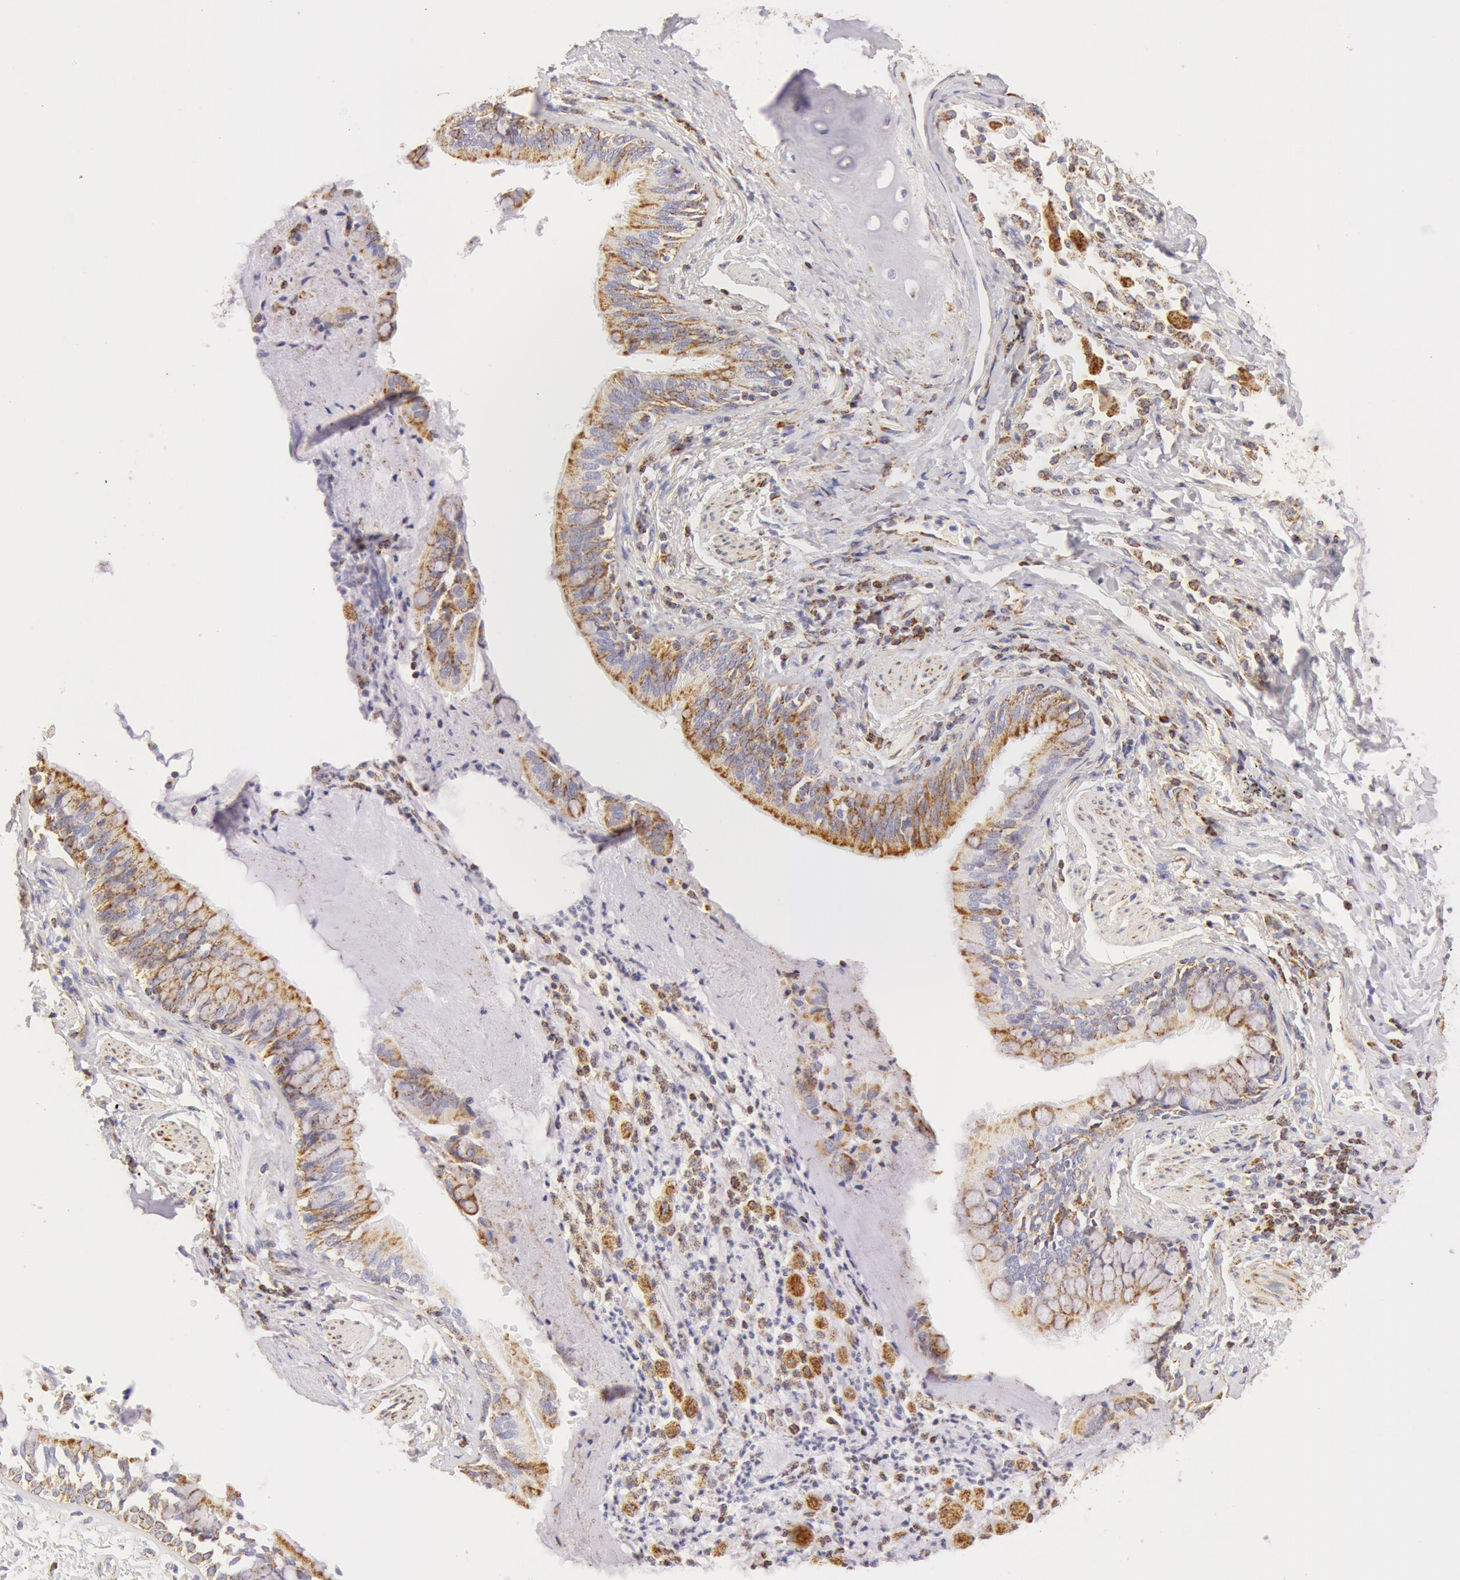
{"staining": {"intensity": "moderate", "quantity": "25%-75%", "location": "cytoplasmic/membranous"}, "tissue": "bronchus", "cell_type": "Respiratory epithelial cells", "image_type": "normal", "snomed": [{"axis": "morphology", "description": "Normal tissue, NOS"}, {"axis": "topography", "description": "Lung"}], "caption": "Immunohistochemistry (IHC) staining of benign bronchus, which exhibits medium levels of moderate cytoplasmic/membranous expression in about 25%-75% of respiratory epithelial cells indicating moderate cytoplasmic/membranous protein positivity. The staining was performed using DAB (3,3'-diaminobenzidine) (brown) for protein detection and nuclei were counterstained in hematoxylin (blue).", "gene": "ATP5F1B", "patient": {"sex": "male", "age": 54}}